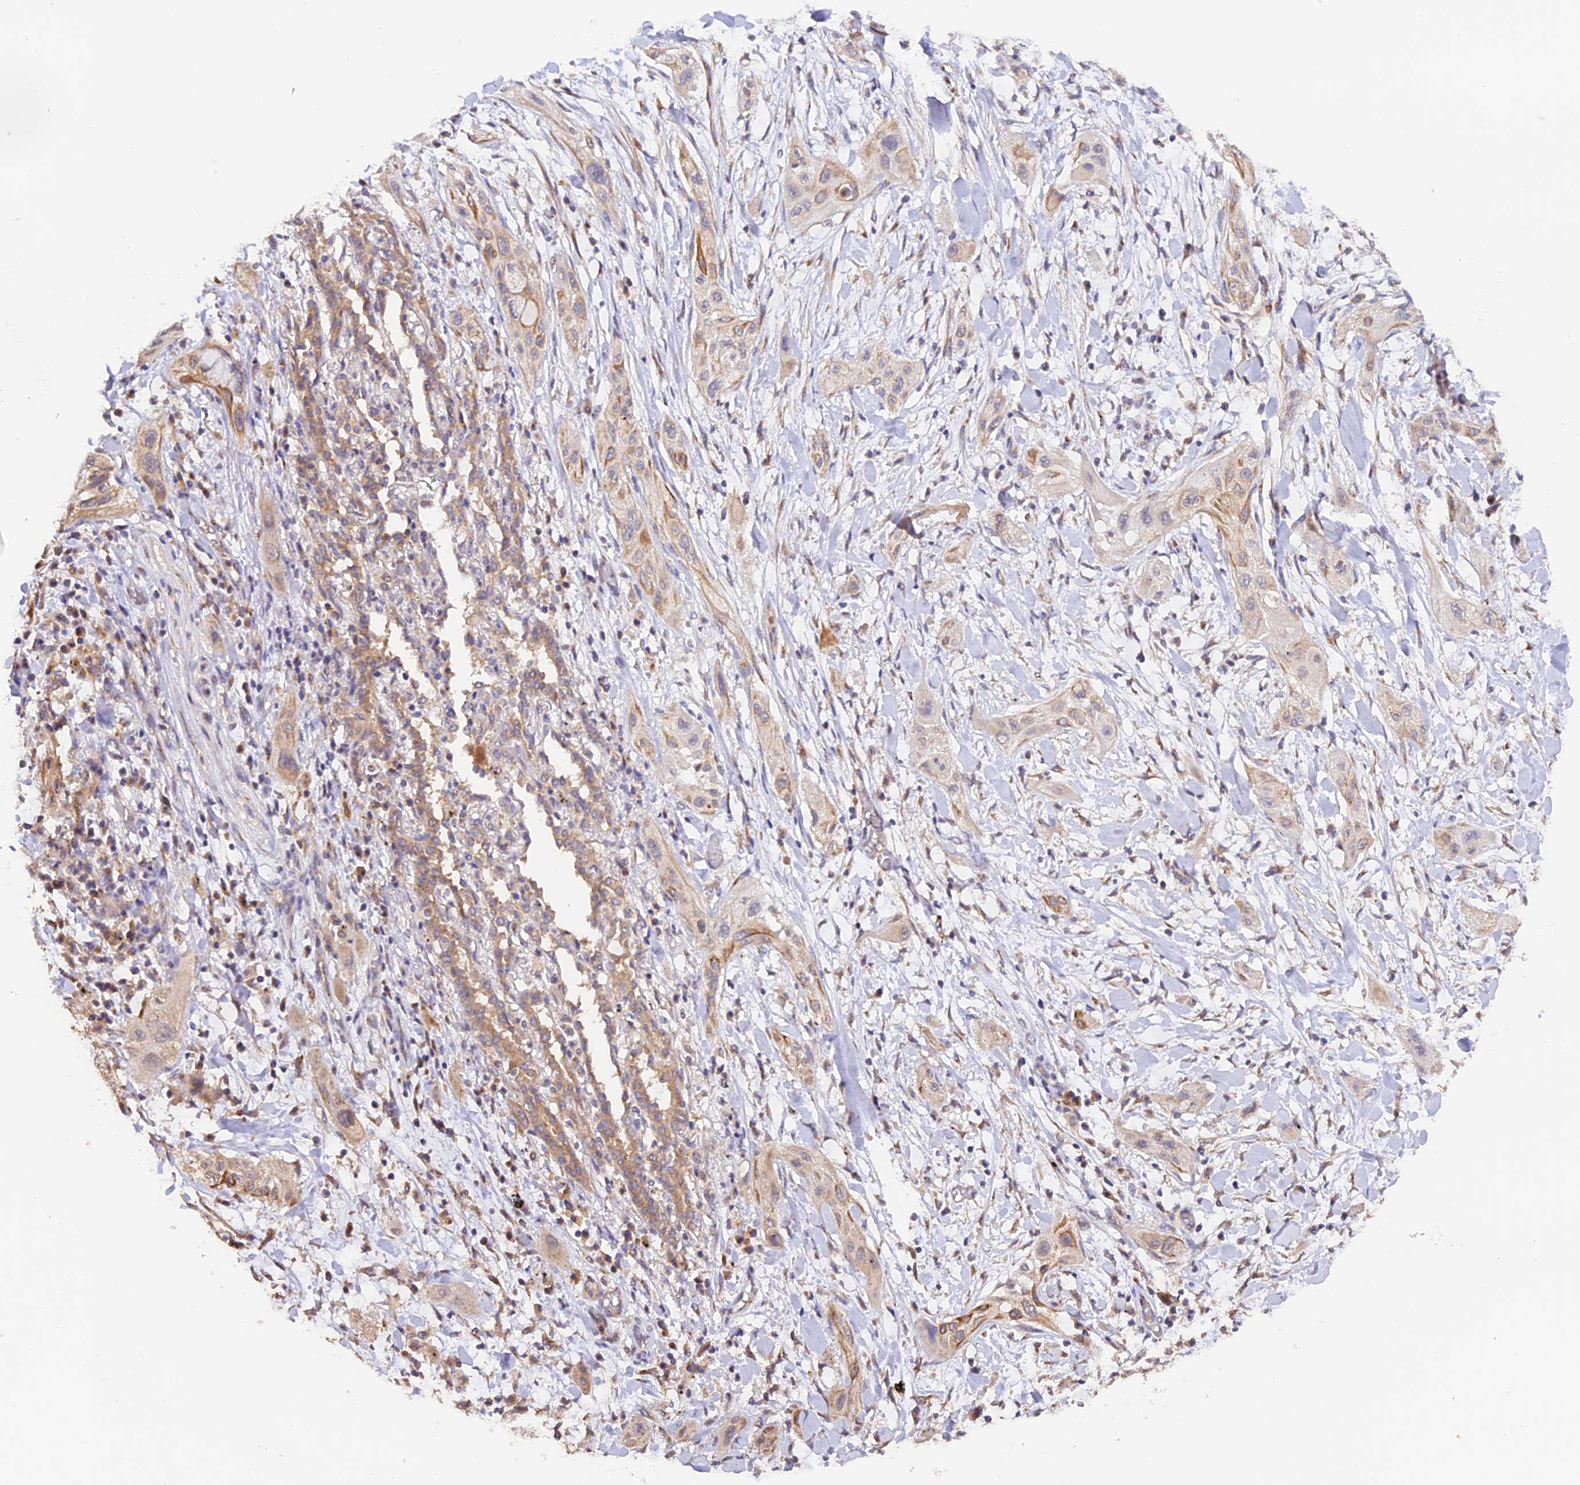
{"staining": {"intensity": "weak", "quantity": "25%-75%", "location": "cytoplasmic/membranous"}, "tissue": "lung cancer", "cell_type": "Tumor cells", "image_type": "cancer", "snomed": [{"axis": "morphology", "description": "Squamous cell carcinoma, NOS"}, {"axis": "topography", "description": "Lung"}], "caption": "IHC micrograph of neoplastic tissue: human squamous cell carcinoma (lung) stained using immunohistochemistry (IHC) shows low levels of weak protein expression localized specifically in the cytoplasmic/membranous of tumor cells, appearing as a cytoplasmic/membranous brown color.", "gene": "TANGO6", "patient": {"sex": "female", "age": 47}}